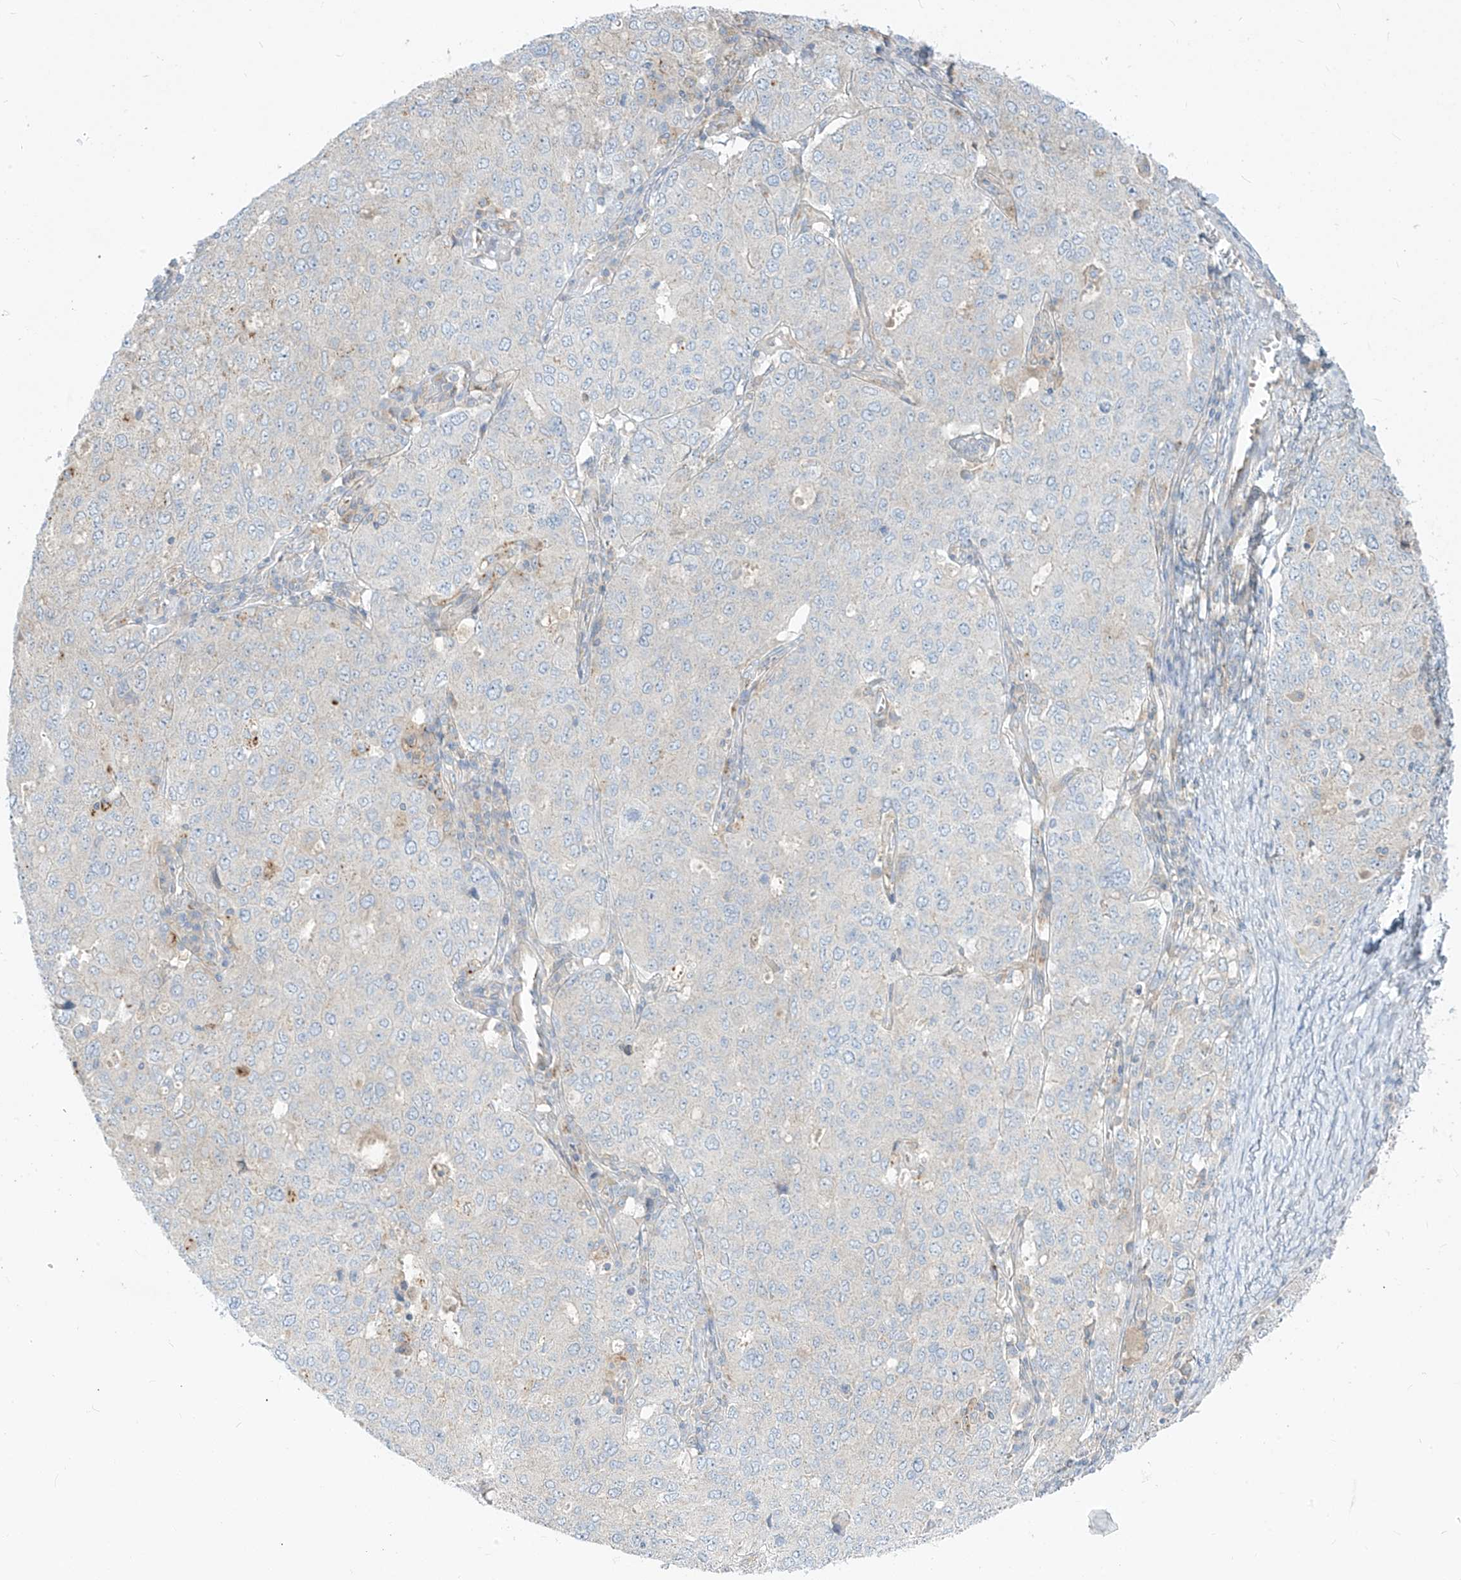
{"staining": {"intensity": "negative", "quantity": "none", "location": "none"}, "tissue": "ovarian cancer", "cell_type": "Tumor cells", "image_type": "cancer", "snomed": [{"axis": "morphology", "description": "Carcinoma, endometroid"}, {"axis": "topography", "description": "Ovary"}], "caption": "A high-resolution histopathology image shows immunohistochemistry (IHC) staining of ovarian endometroid carcinoma, which exhibits no significant expression in tumor cells. (Stains: DAB immunohistochemistry with hematoxylin counter stain, Microscopy: brightfield microscopy at high magnification).", "gene": "DGKQ", "patient": {"sex": "female", "age": 62}}